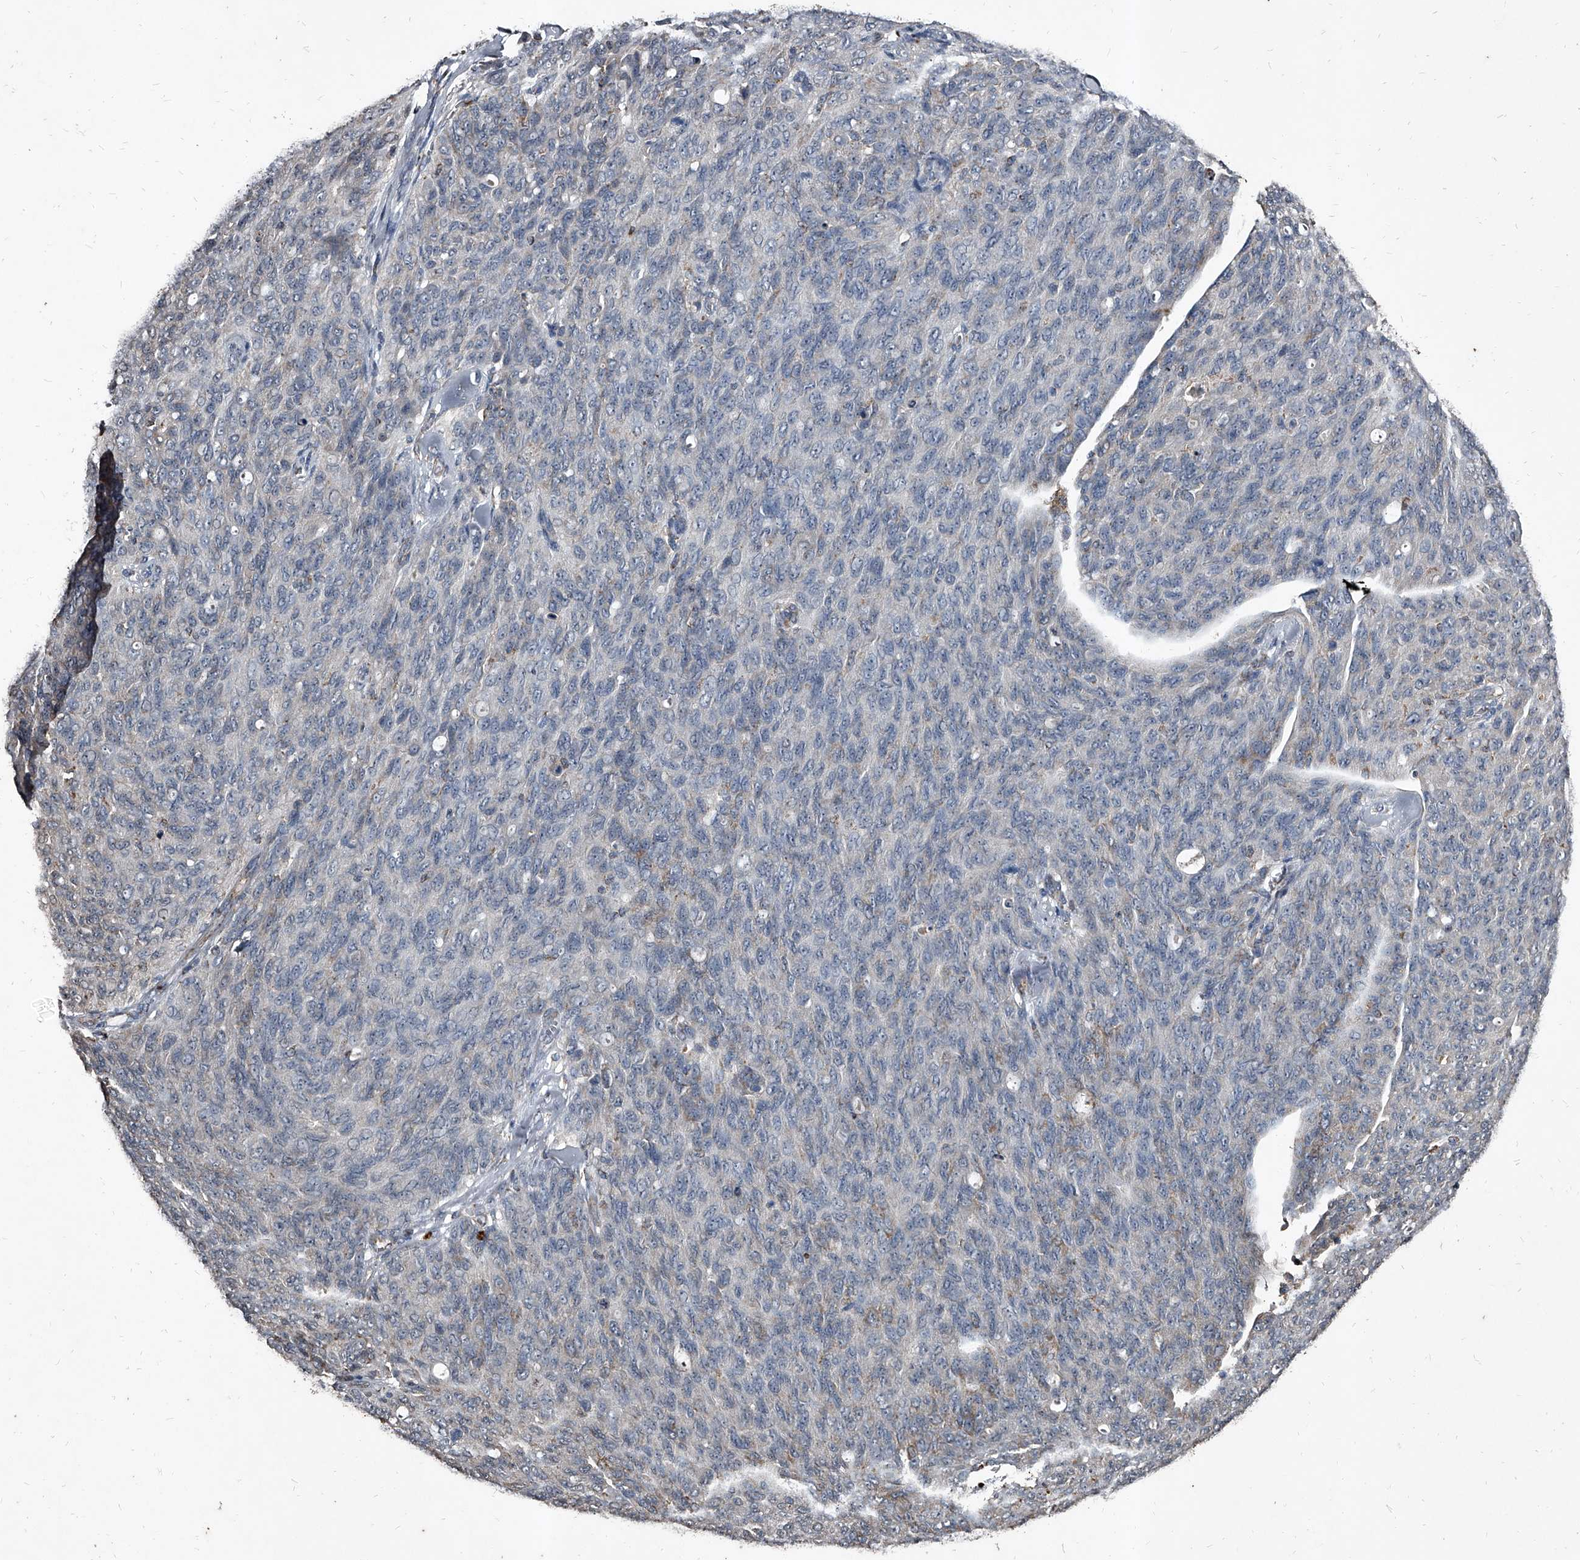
{"staining": {"intensity": "negative", "quantity": "none", "location": "none"}, "tissue": "ovarian cancer", "cell_type": "Tumor cells", "image_type": "cancer", "snomed": [{"axis": "morphology", "description": "Carcinoma, endometroid"}, {"axis": "topography", "description": "Ovary"}], "caption": "Immunohistochemical staining of human ovarian cancer (endometroid carcinoma) shows no significant staining in tumor cells.", "gene": "GPR183", "patient": {"sex": "female", "age": 60}}